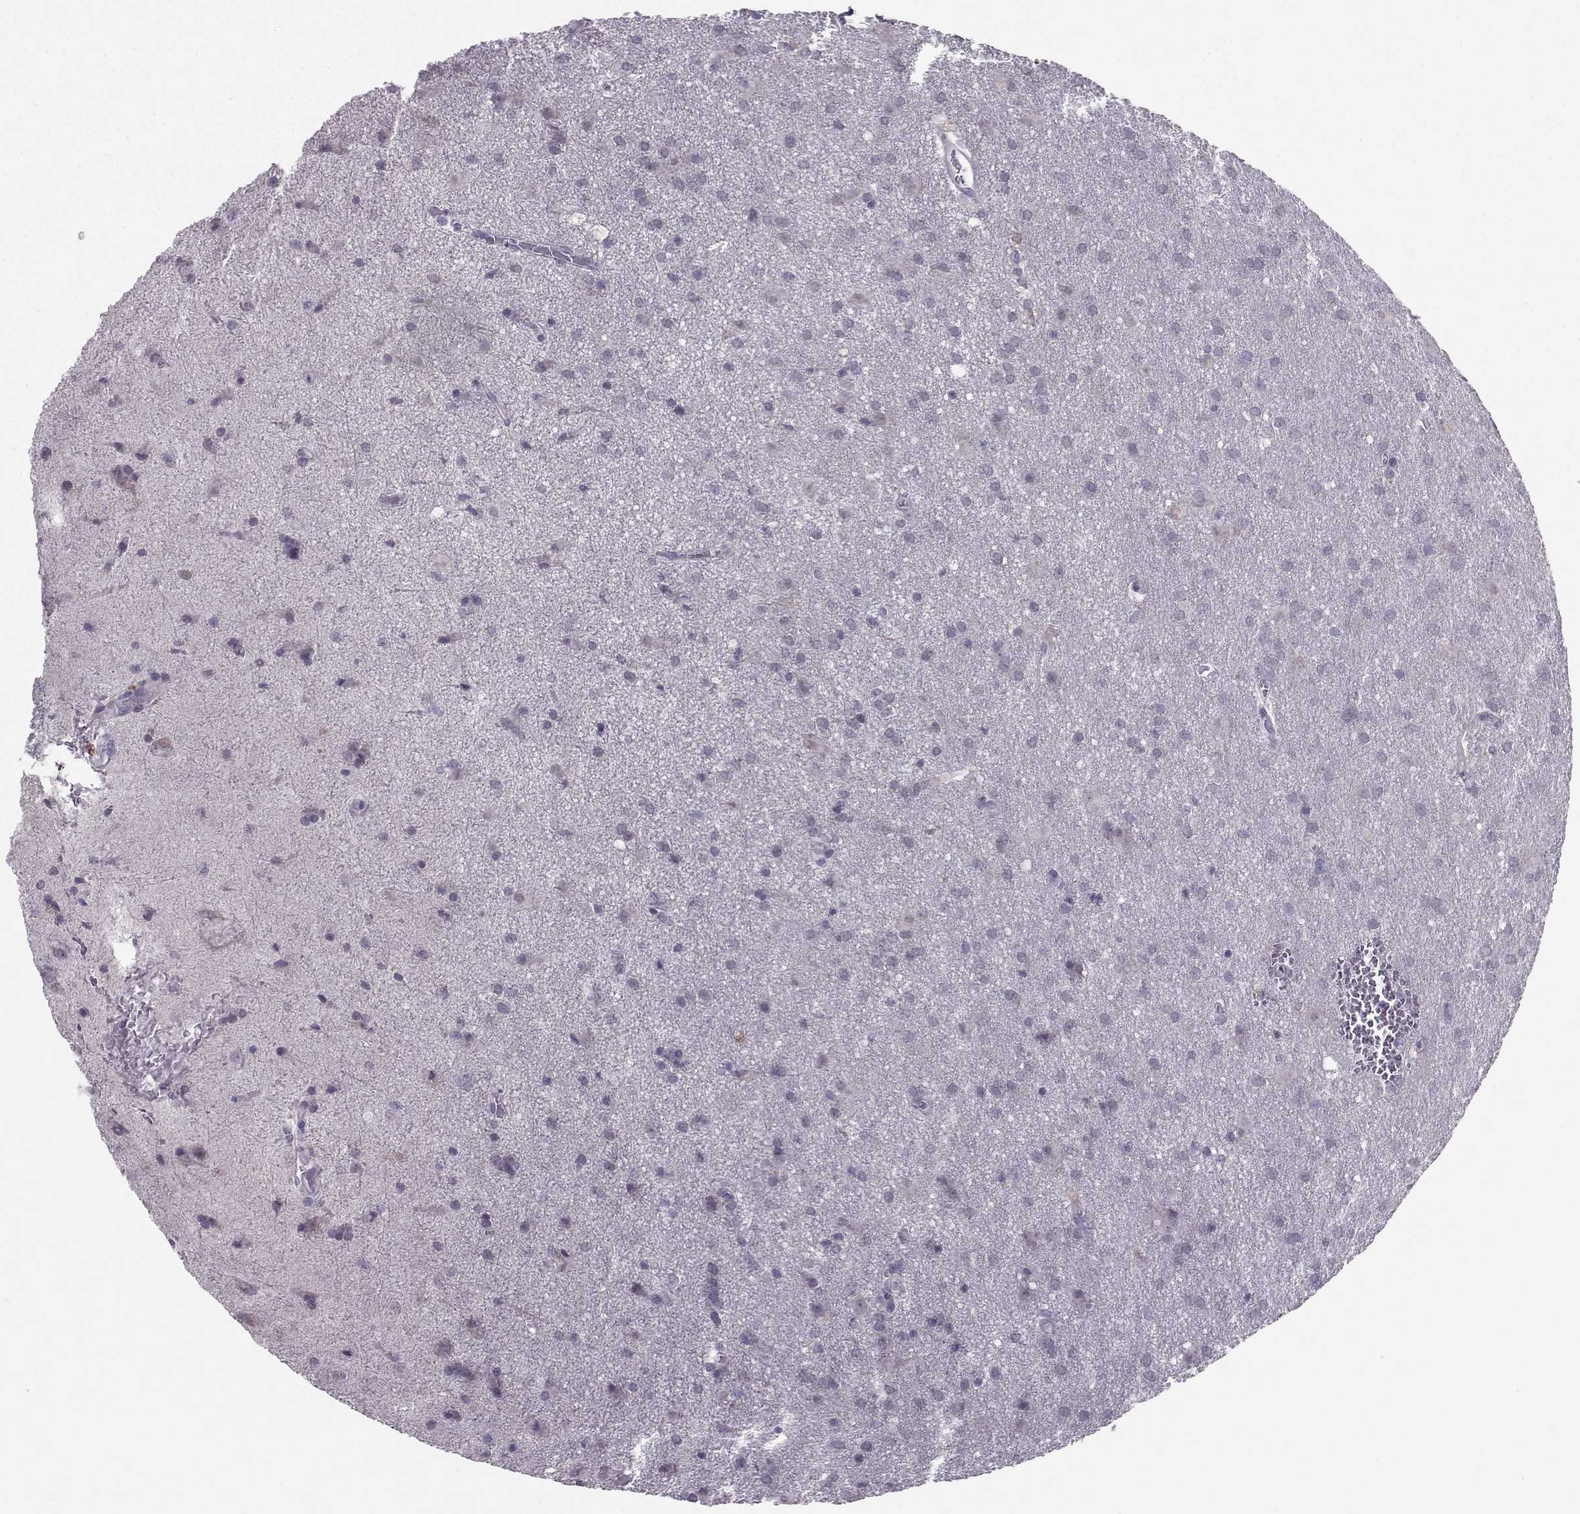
{"staining": {"intensity": "negative", "quantity": "none", "location": "none"}, "tissue": "glioma", "cell_type": "Tumor cells", "image_type": "cancer", "snomed": [{"axis": "morphology", "description": "Glioma, malignant, Low grade"}, {"axis": "topography", "description": "Brain"}], "caption": "An image of malignant glioma (low-grade) stained for a protein reveals no brown staining in tumor cells. Nuclei are stained in blue.", "gene": "ASRGL1", "patient": {"sex": "male", "age": 58}}